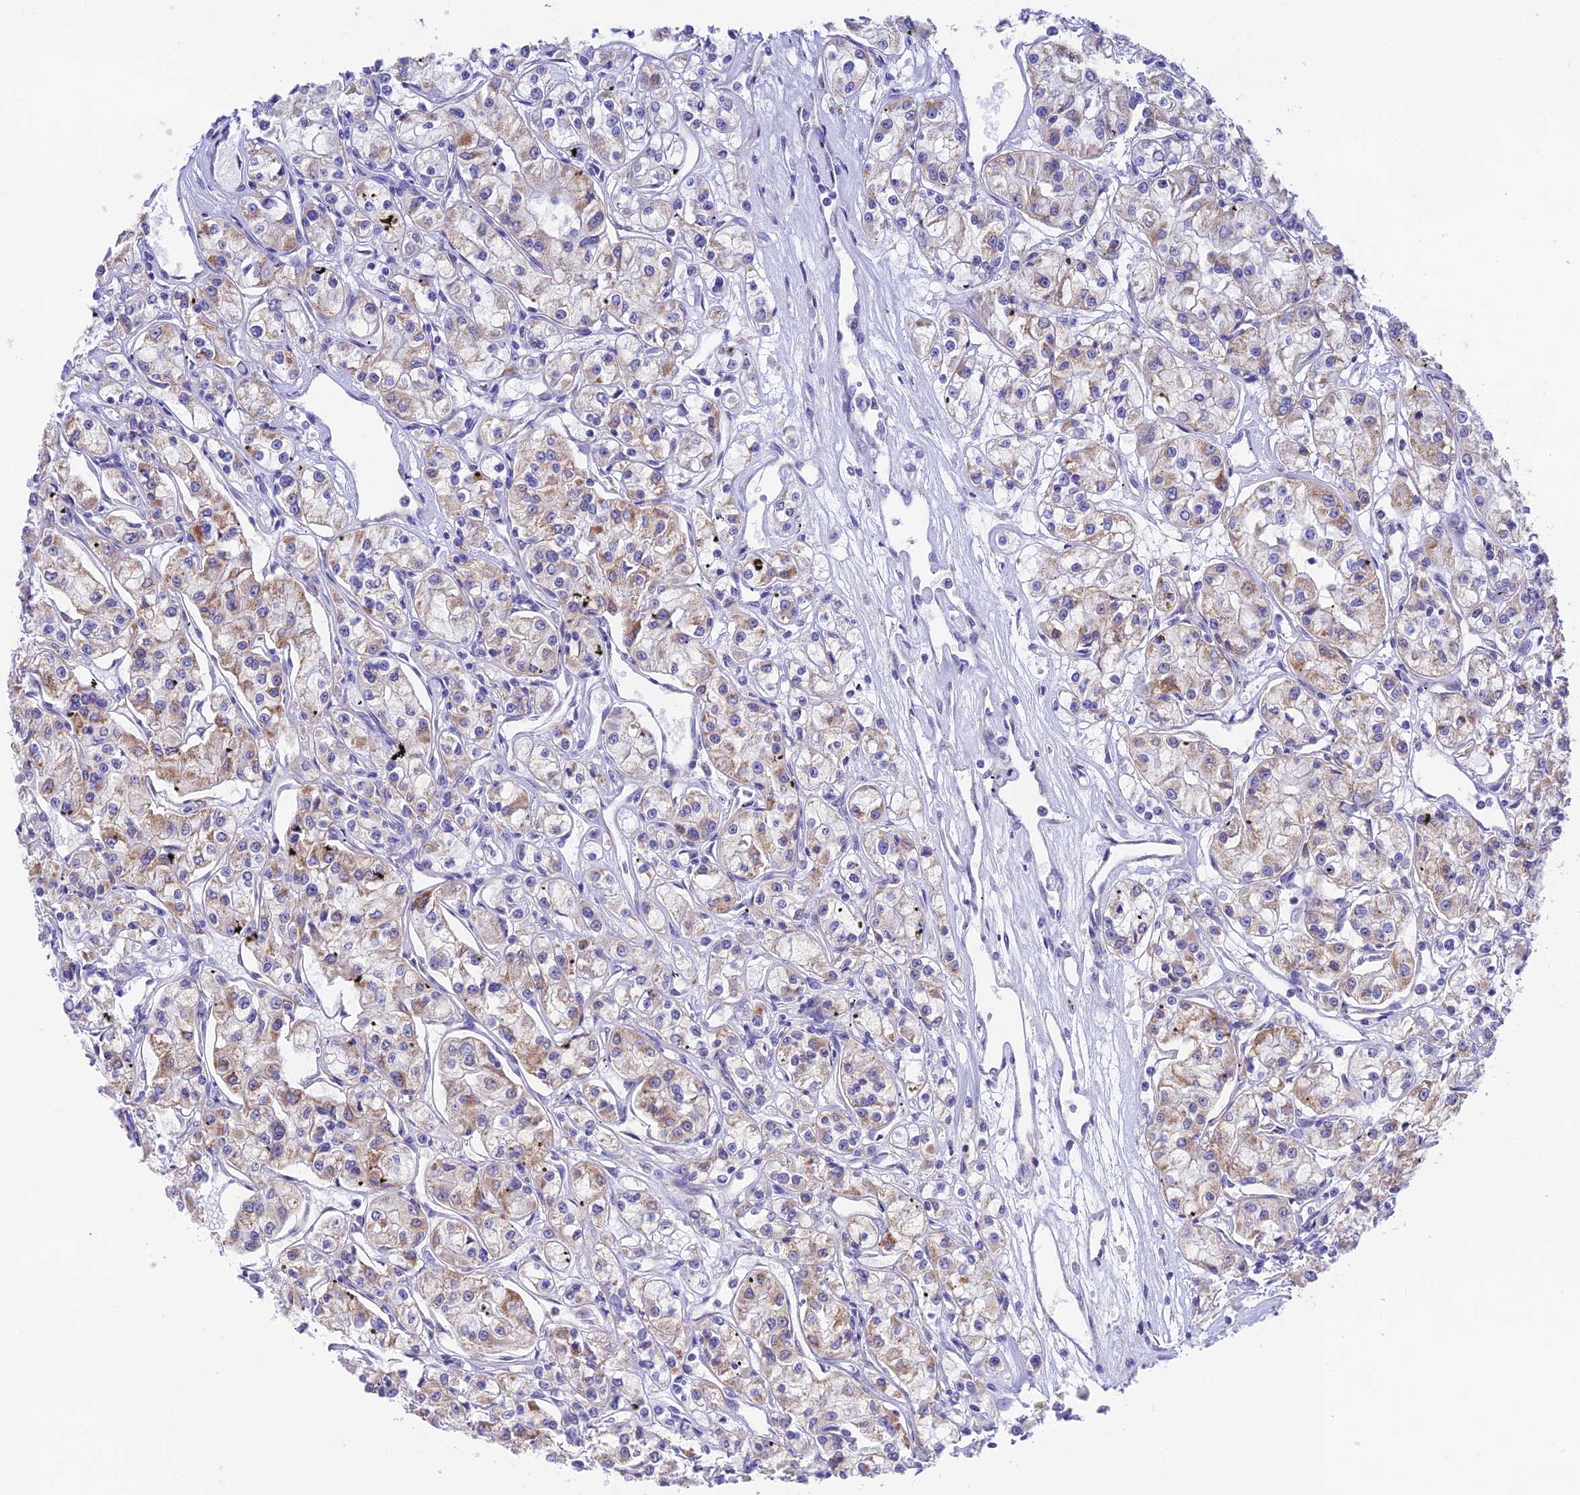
{"staining": {"intensity": "moderate", "quantity": "25%-75%", "location": "cytoplasmic/membranous"}, "tissue": "renal cancer", "cell_type": "Tumor cells", "image_type": "cancer", "snomed": [{"axis": "morphology", "description": "Adenocarcinoma, NOS"}, {"axis": "topography", "description": "Kidney"}], "caption": "Protein analysis of adenocarcinoma (renal) tissue reveals moderate cytoplasmic/membranous positivity in approximately 25%-75% of tumor cells.", "gene": "HSDL2", "patient": {"sex": "female", "age": 59}}